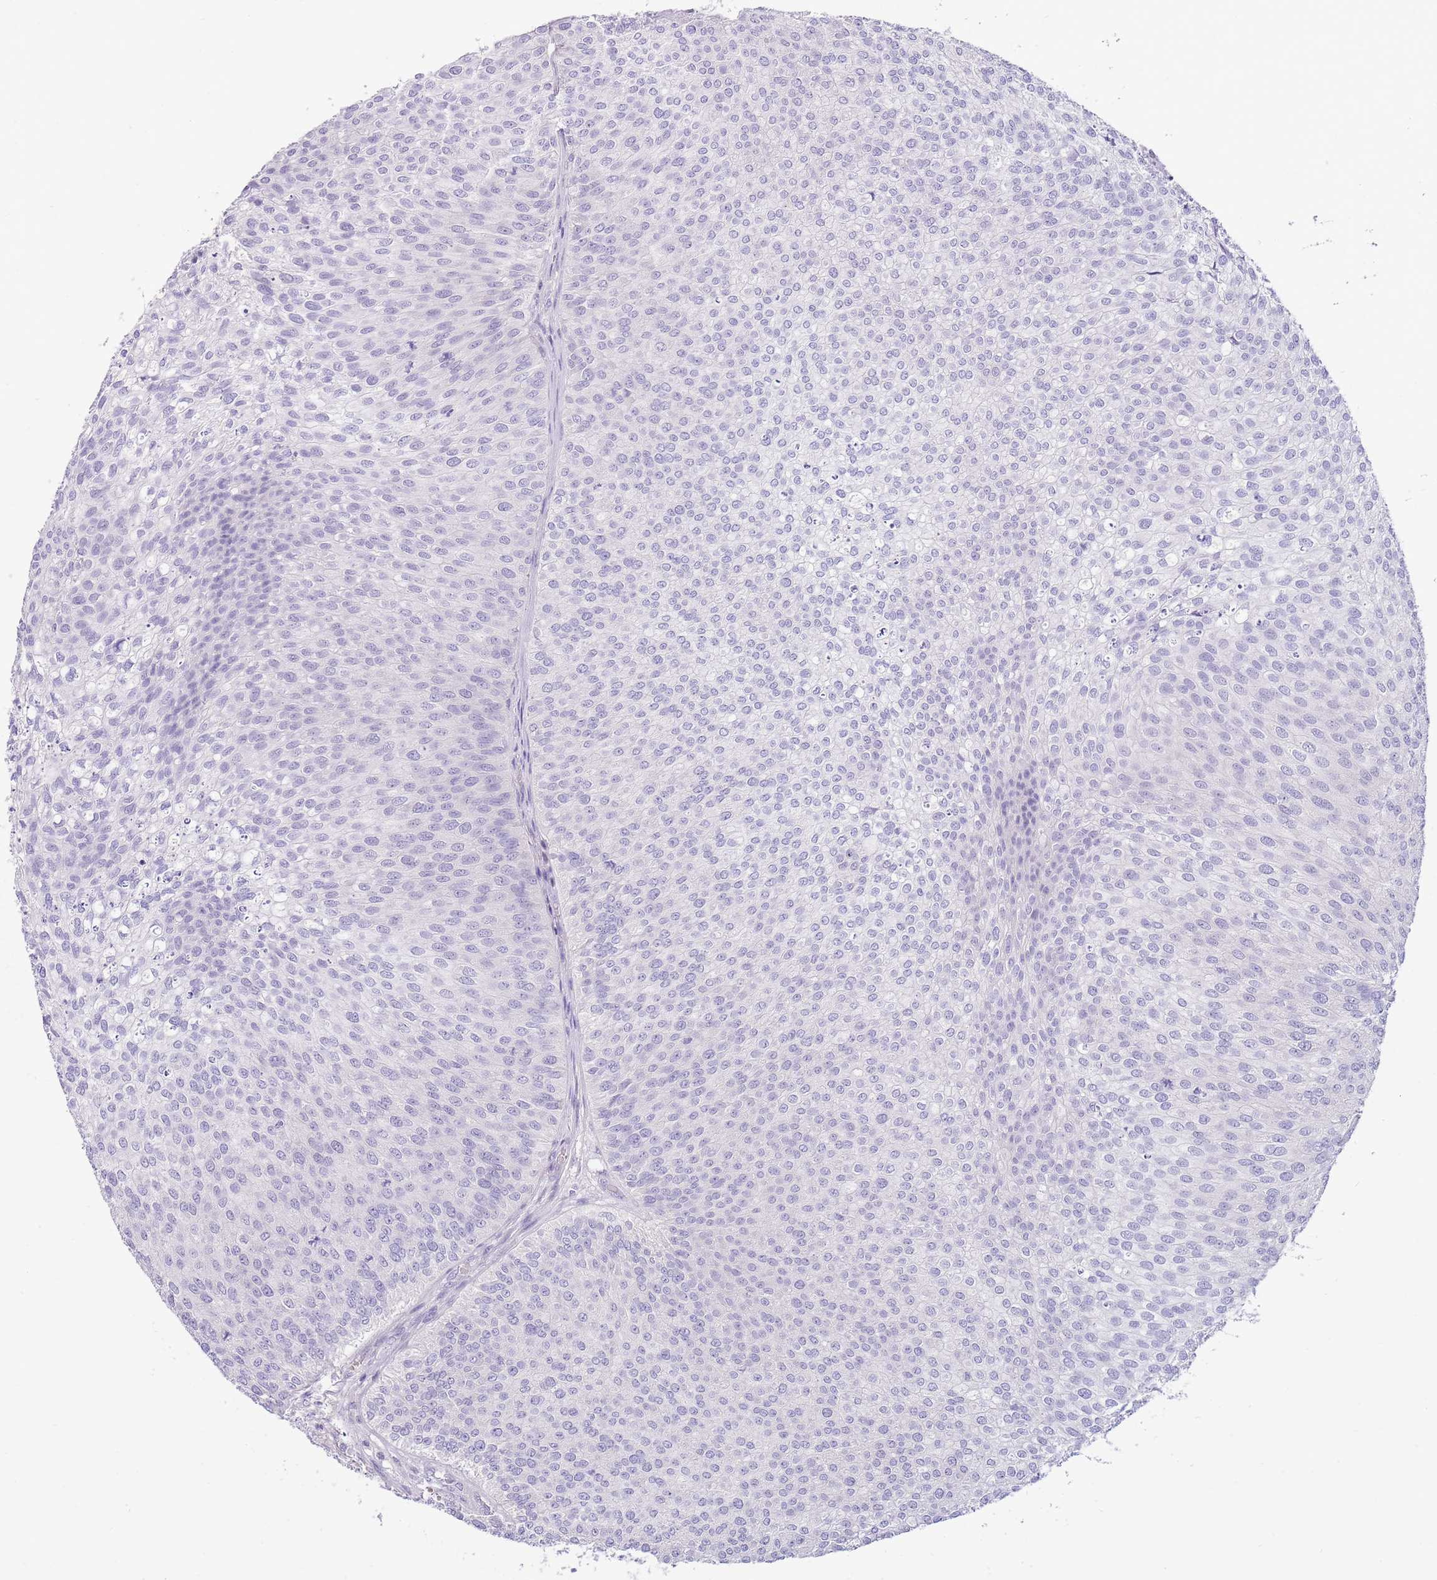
{"staining": {"intensity": "negative", "quantity": "none", "location": "none"}, "tissue": "urothelial cancer", "cell_type": "Tumor cells", "image_type": "cancer", "snomed": [{"axis": "morphology", "description": "Urothelial carcinoma, Low grade"}, {"axis": "topography", "description": "Urinary bladder"}], "caption": "An immunohistochemistry (IHC) image of urothelial cancer is shown. There is no staining in tumor cells of urothelial cancer. (Immunohistochemistry (ihc), brightfield microscopy, high magnification).", "gene": "TOX2", "patient": {"sex": "male", "age": 84}}